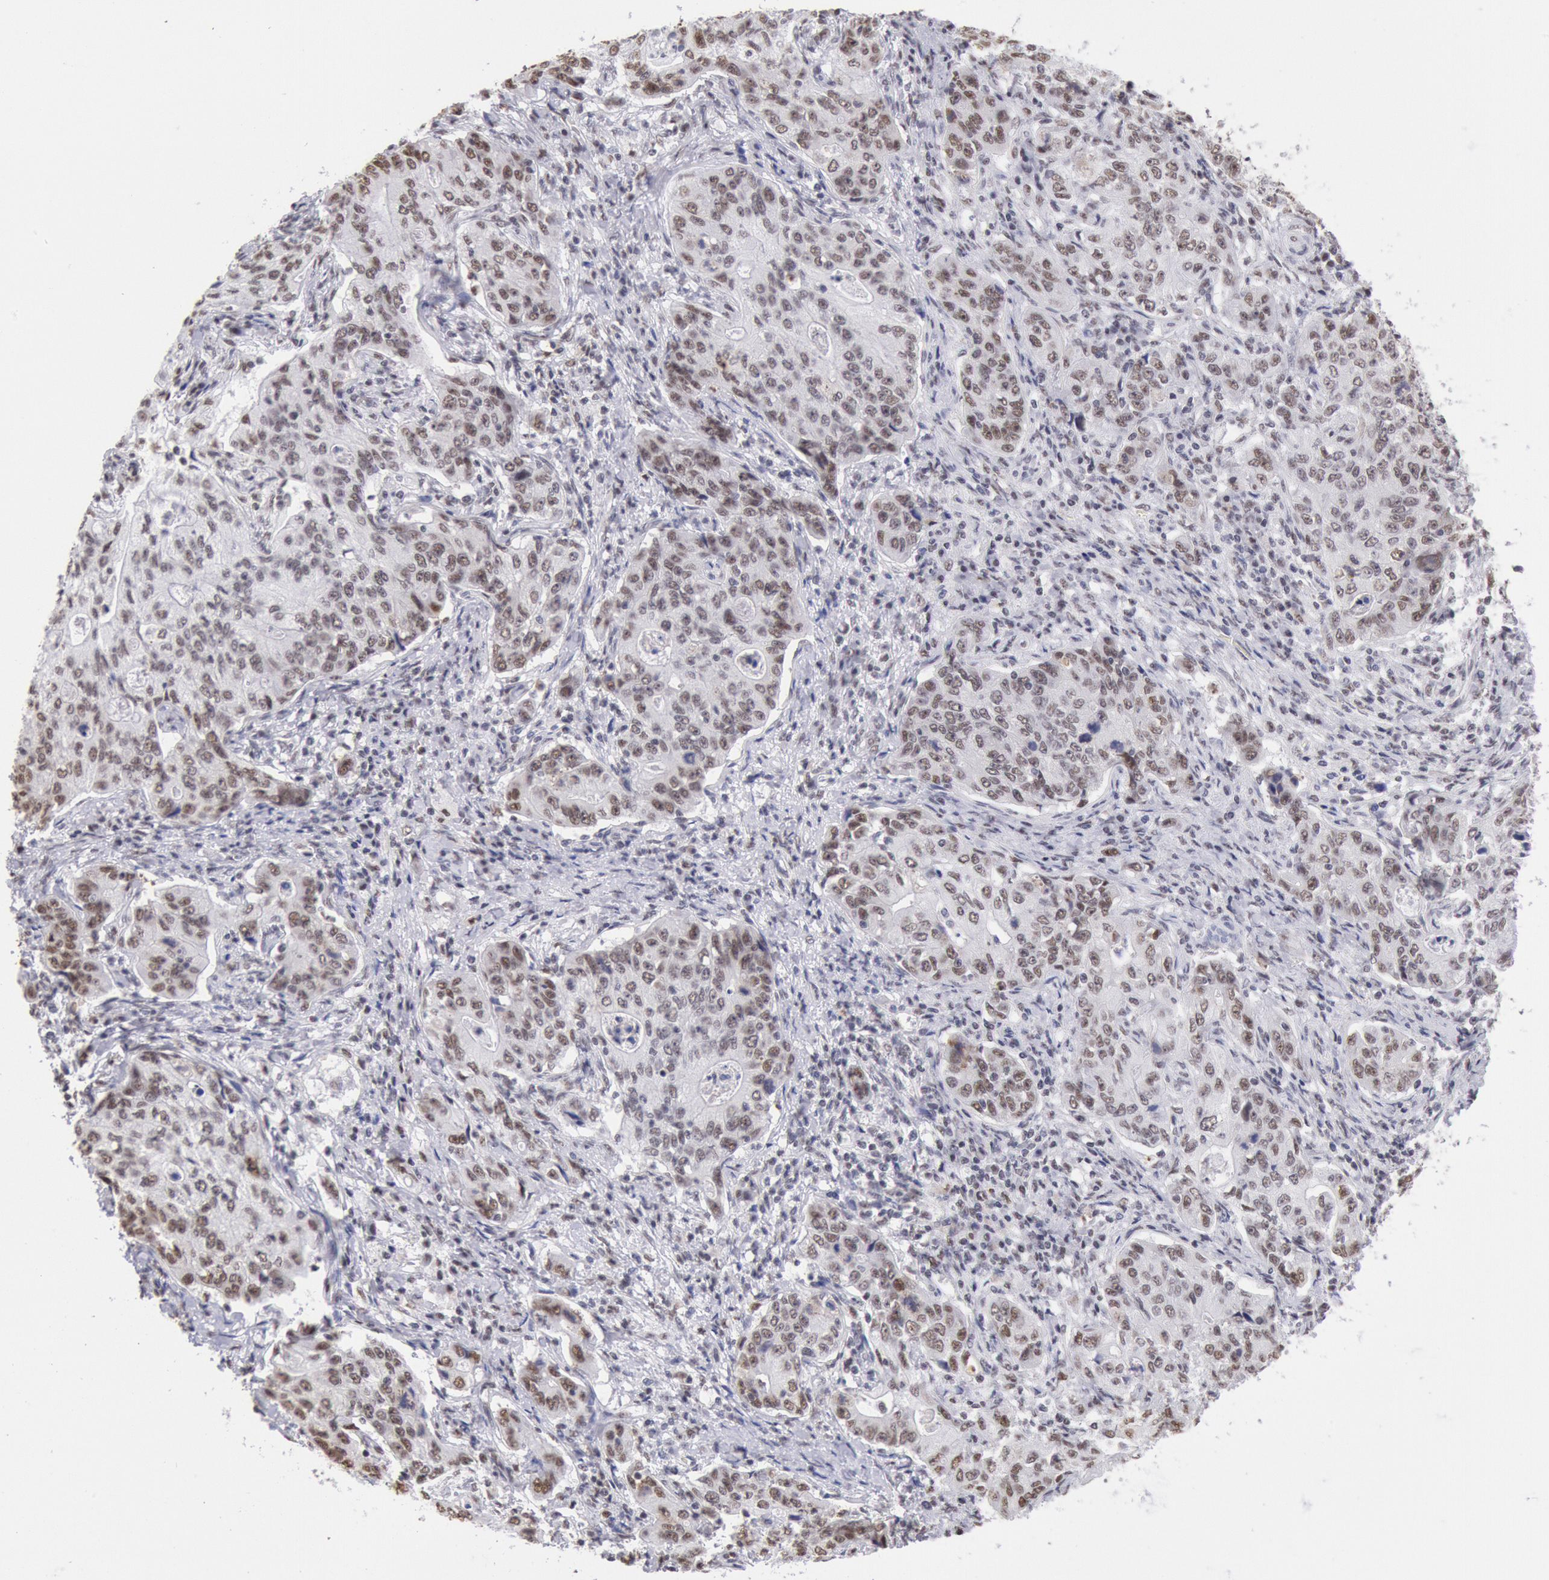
{"staining": {"intensity": "moderate", "quantity": ">75%", "location": "nuclear"}, "tissue": "stomach cancer", "cell_type": "Tumor cells", "image_type": "cancer", "snomed": [{"axis": "morphology", "description": "Adenocarcinoma, NOS"}, {"axis": "topography", "description": "Esophagus"}, {"axis": "topography", "description": "Stomach"}], "caption": "Immunohistochemistry (DAB (3,3'-diaminobenzidine)) staining of stomach cancer (adenocarcinoma) displays moderate nuclear protein staining in about >75% of tumor cells. Nuclei are stained in blue.", "gene": "SNRPD3", "patient": {"sex": "male", "age": 74}}